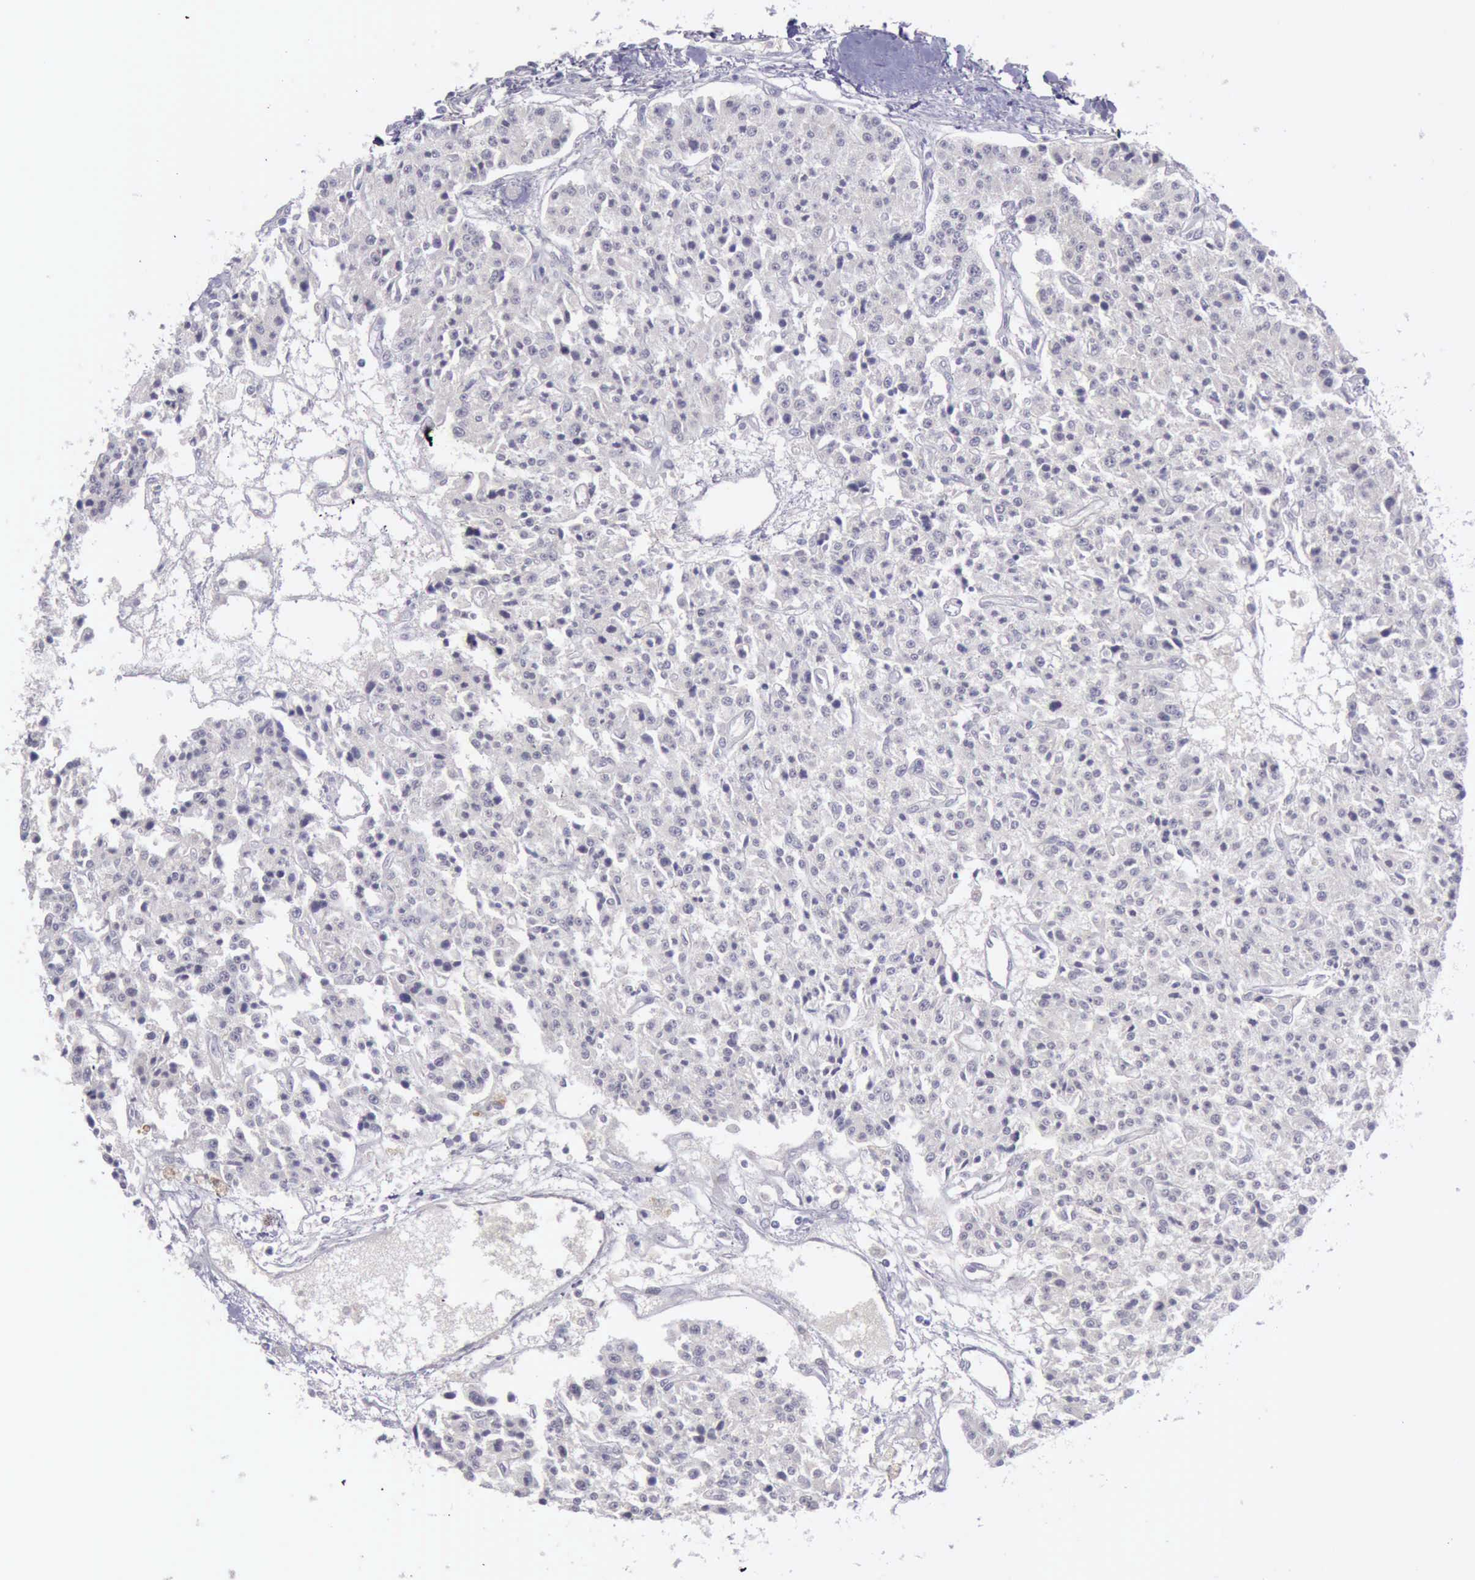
{"staining": {"intensity": "negative", "quantity": "none", "location": "none"}, "tissue": "carcinoid", "cell_type": "Tumor cells", "image_type": "cancer", "snomed": [{"axis": "morphology", "description": "Carcinoid, malignant, NOS"}, {"axis": "topography", "description": "Stomach"}], "caption": "This is an immunohistochemistry histopathology image of carcinoid. There is no staining in tumor cells.", "gene": "ARNT2", "patient": {"sex": "female", "age": 76}}